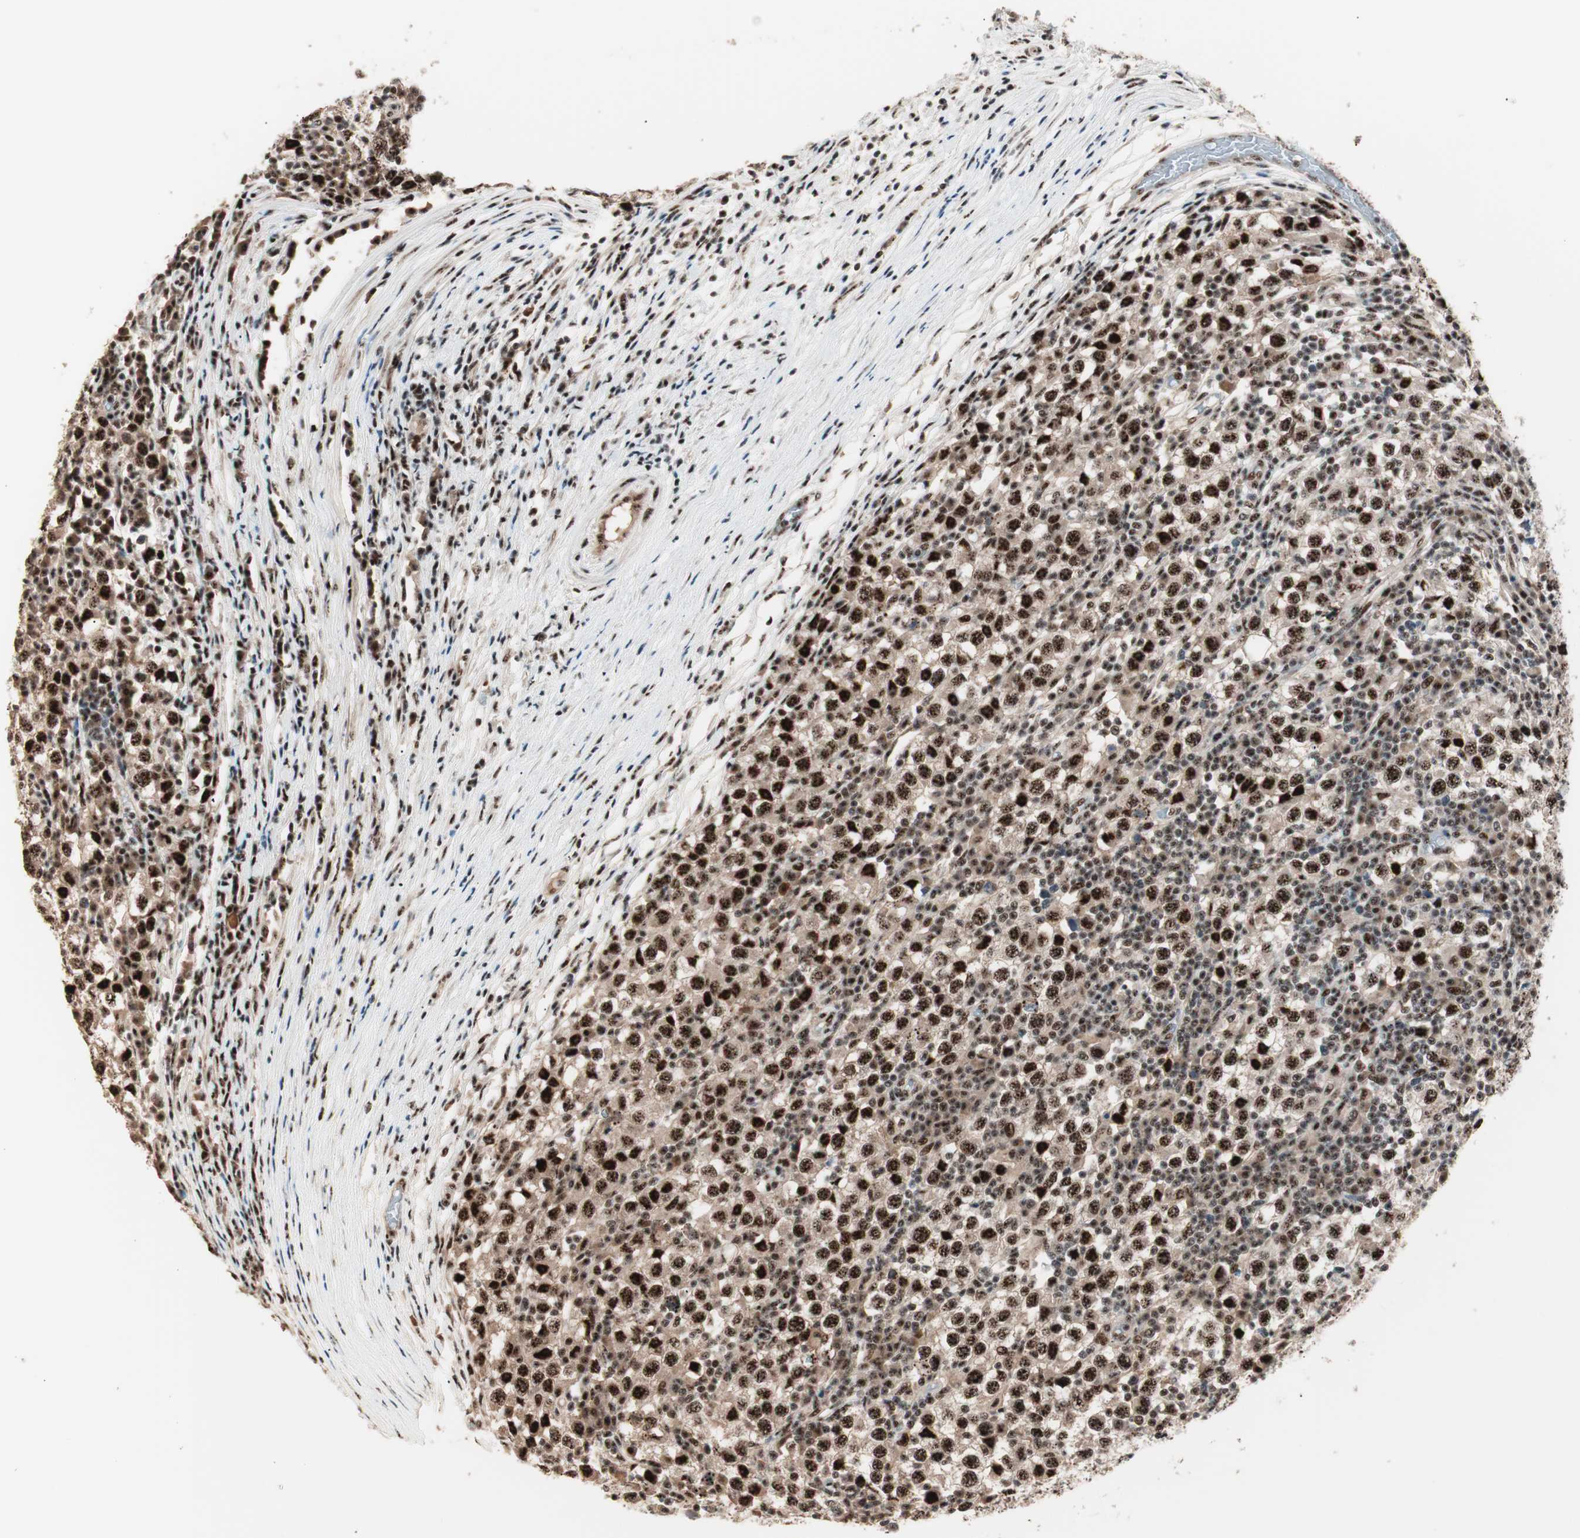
{"staining": {"intensity": "strong", "quantity": ">75%", "location": "nuclear"}, "tissue": "testis cancer", "cell_type": "Tumor cells", "image_type": "cancer", "snomed": [{"axis": "morphology", "description": "Seminoma, NOS"}, {"axis": "topography", "description": "Testis"}], "caption": "Immunohistochemical staining of human testis cancer (seminoma) exhibits high levels of strong nuclear protein expression in approximately >75% of tumor cells. (DAB IHC with brightfield microscopy, high magnification).", "gene": "NR5A2", "patient": {"sex": "male", "age": 65}}